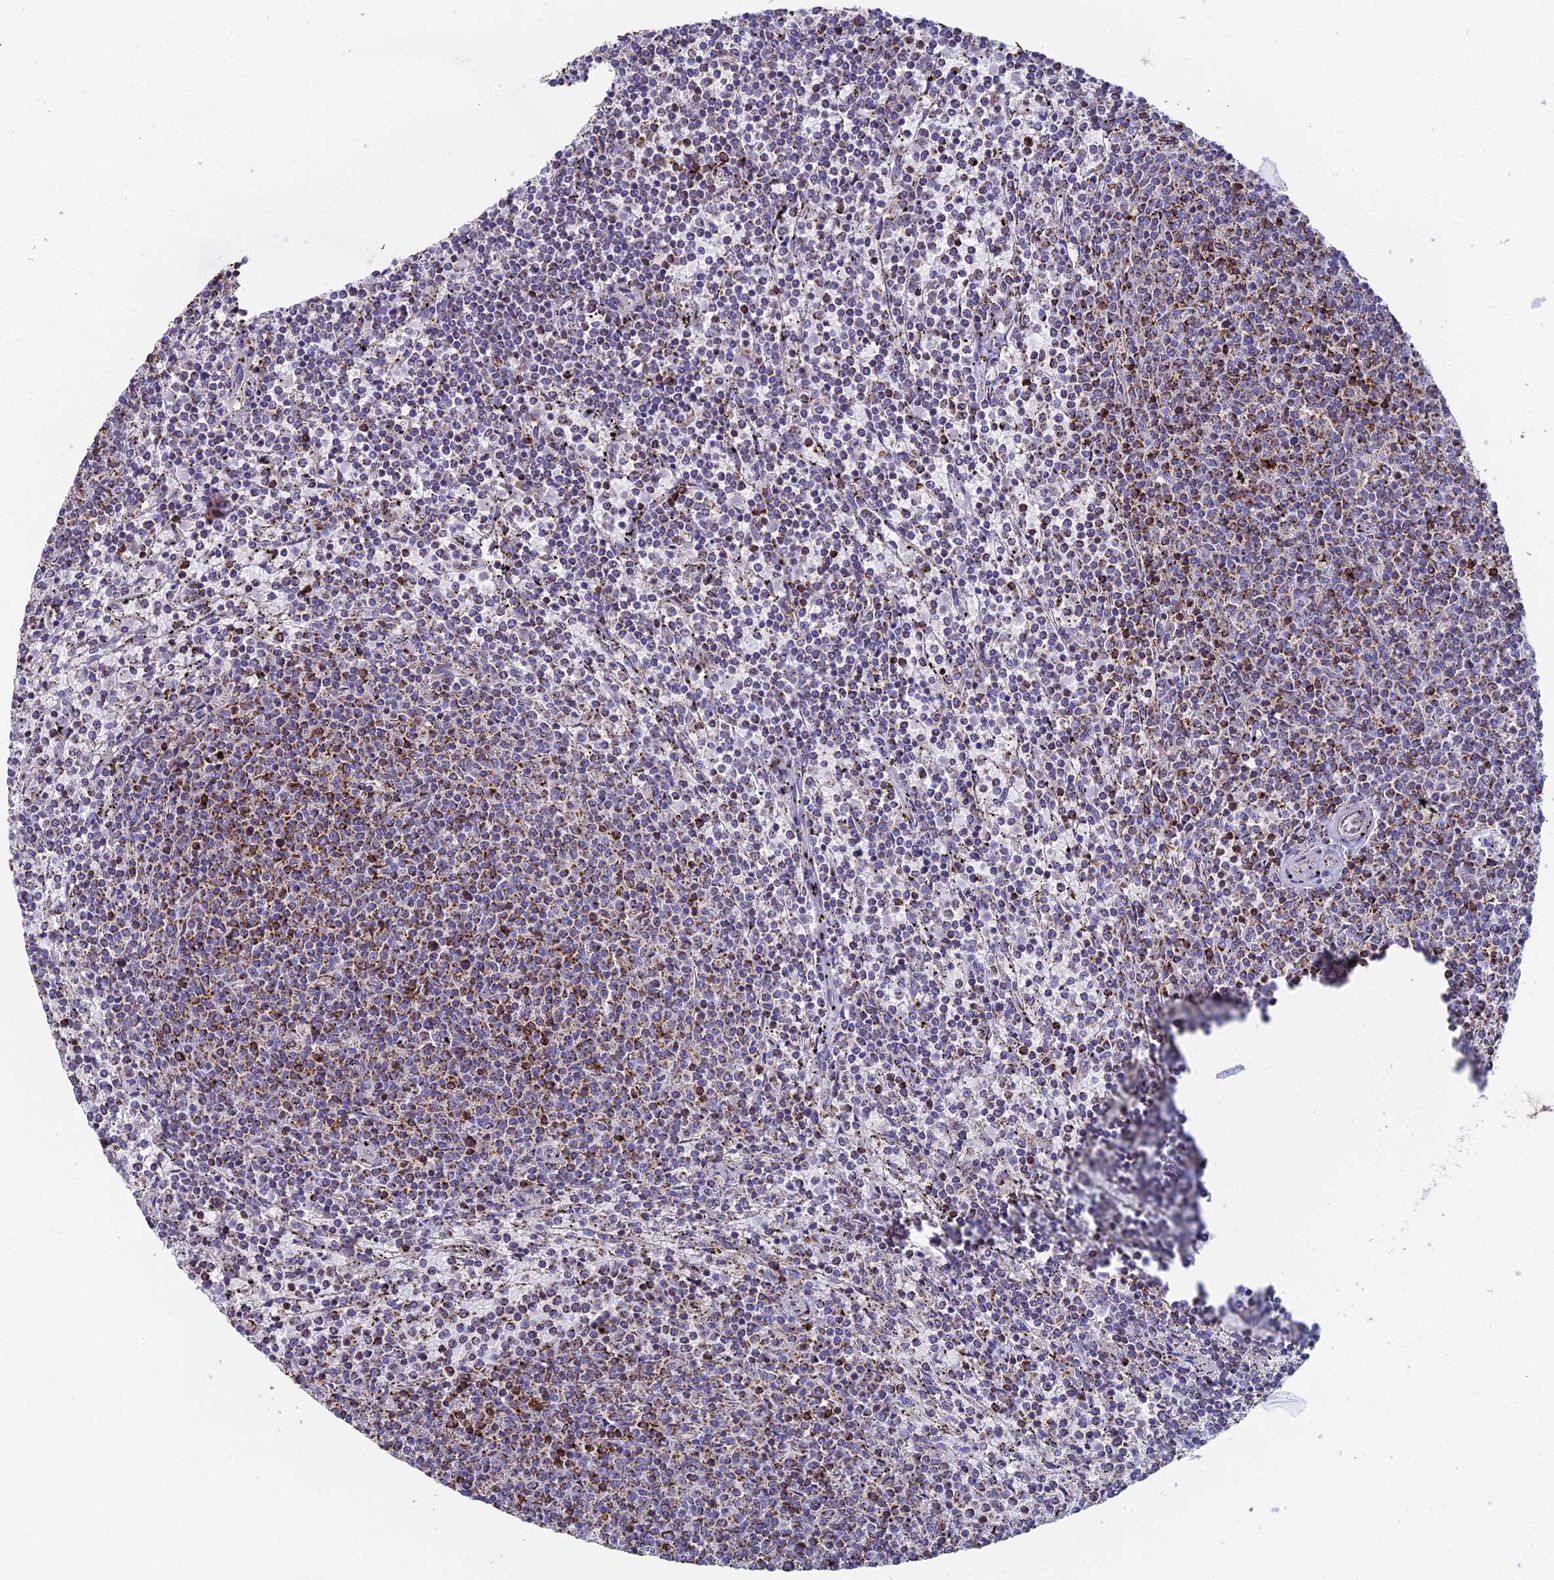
{"staining": {"intensity": "negative", "quantity": "none", "location": "none"}, "tissue": "lymphoma", "cell_type": "Tumor cells", "image_type": "cancer", "snomed": [{"axis": "morphology", "description": "Malignant lymphoma, non-Hodgkin's type, Low grade"}, {"axis": "topography", "description": "Spleen"}], "caption": "The immunohistochemistry (IHC) image has no significant positivity in tumor cells of malignant lymphoma, non-Hodgkin's type (low-grade) tissue. (Immunohistochemistry, brightfield microscopy, high magnification).", "gene": "SPOCK2", "patient": {"sex": "female", "age": 50}}